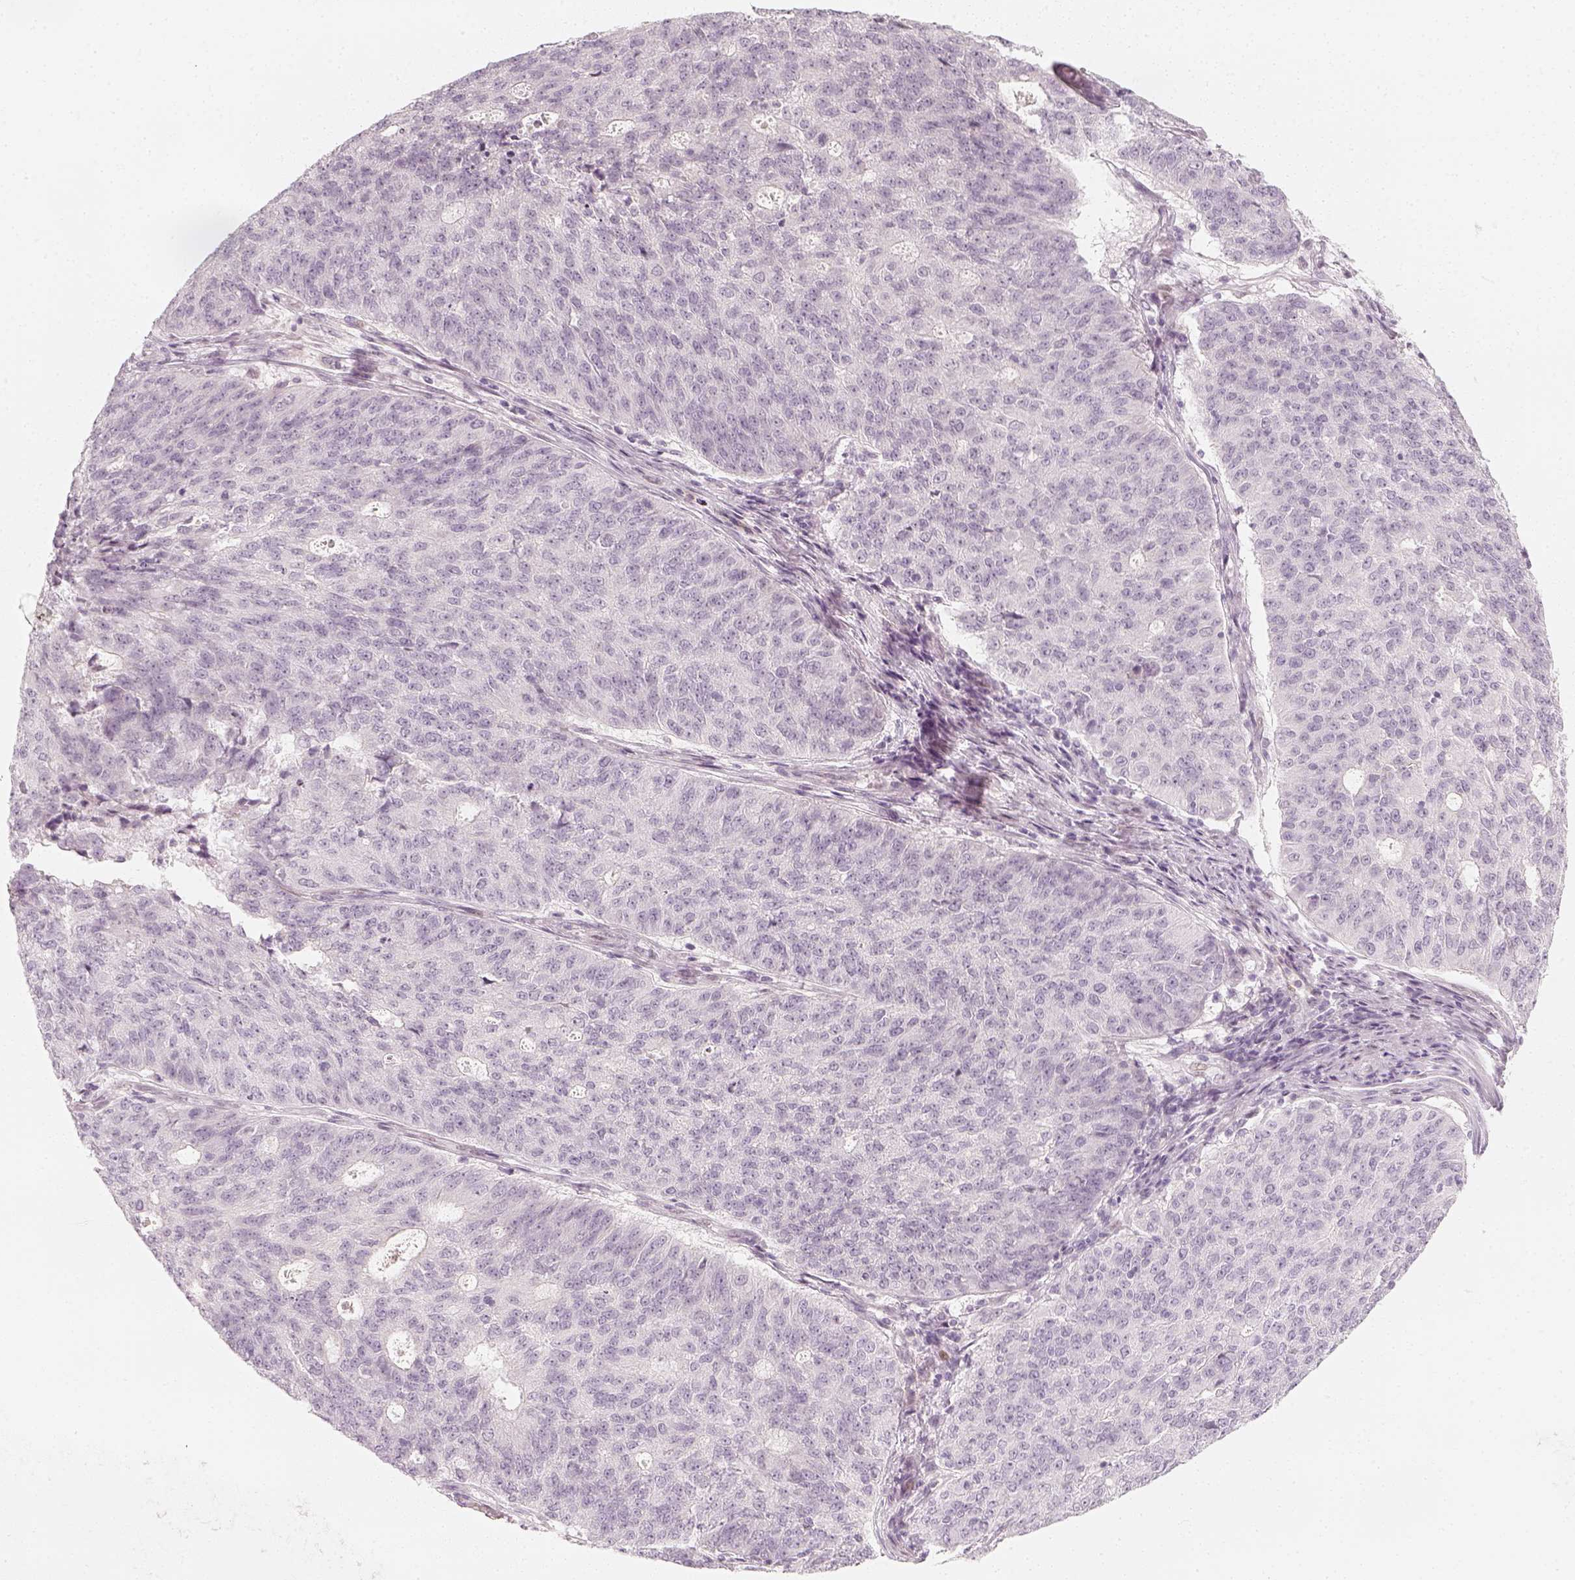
{"staining": {"intensity": "negative", "quantity": "none", "location": "none"}, "tissue": "endometrial cancer", "cell_type": "Tumor cells", "image_type": "cancer", "snomed": [{"axis": "morphology", "description": "Adenocarcinoma, NOS"}, {"axis": "topography", "description": "Endometrium"}], "caption": "There is no significant positivity in tumor cells of endometrial cancer (adenocarcinoma).", "gene": "KRTAP2-1", "patient": {"sex": "female", "age": 82}}